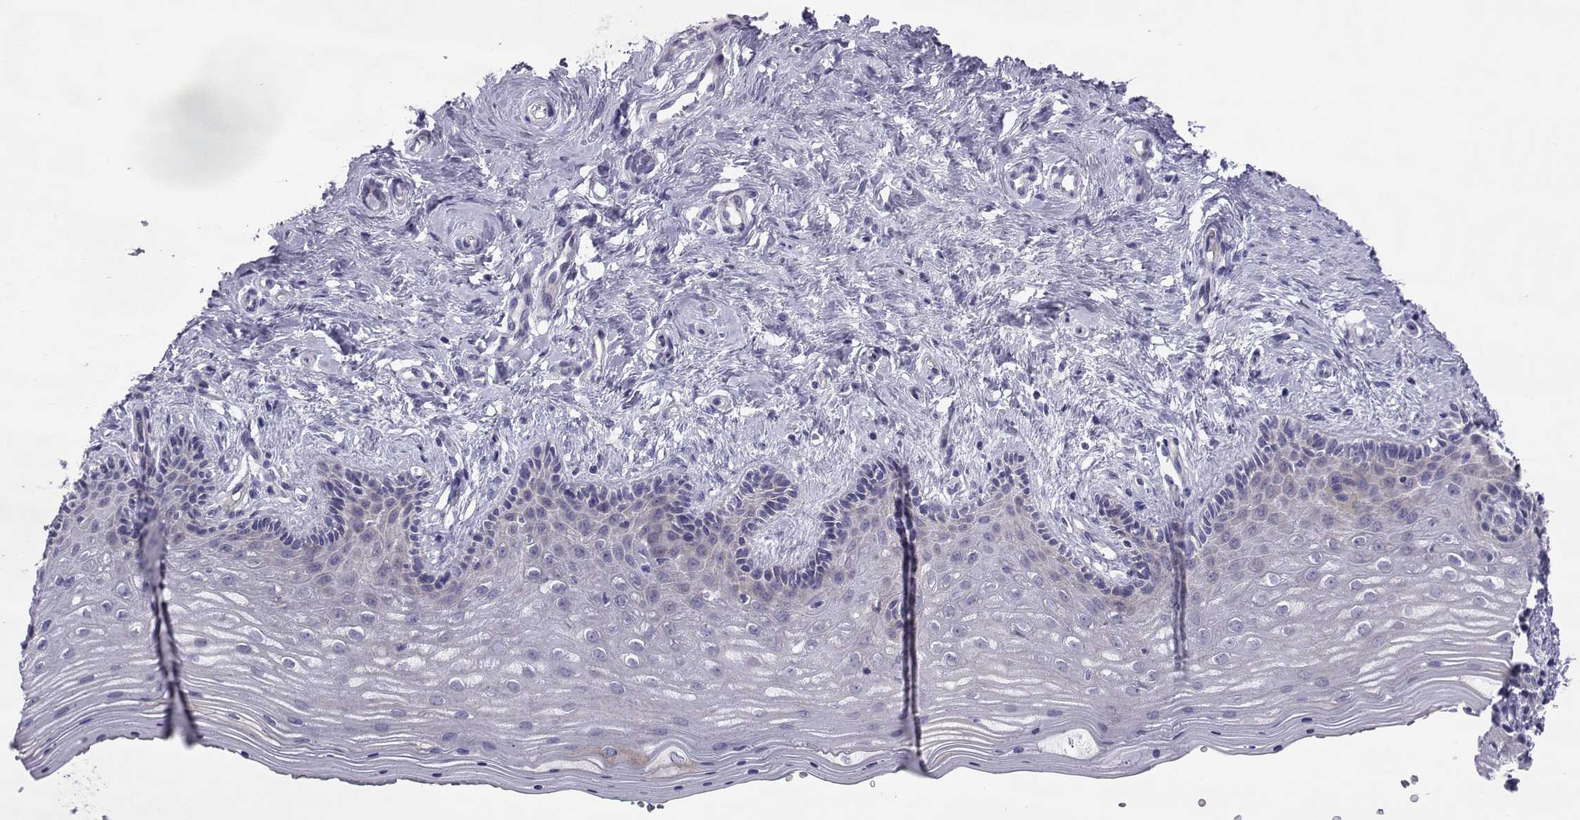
{"staining": {"intensity": "negative", "quantity": "none", "location": "none"}, "tissue": "vagina", "cell_type": "Squamous epithelial cells", "image_type": "normal", "snomed": [{"axis": "morphology", "description": "Normal tissue, NOS"}, {"axis": "topography", "description": "Vagina"}], "caption": "Protein analysis of benign vagina demonstrates no significant positivity in squamous epithelial cells. (IHC, brightfield microscopy, high magnification).", "gene": "COL22A1", "patient": {"sex": "female", "age": 45}}